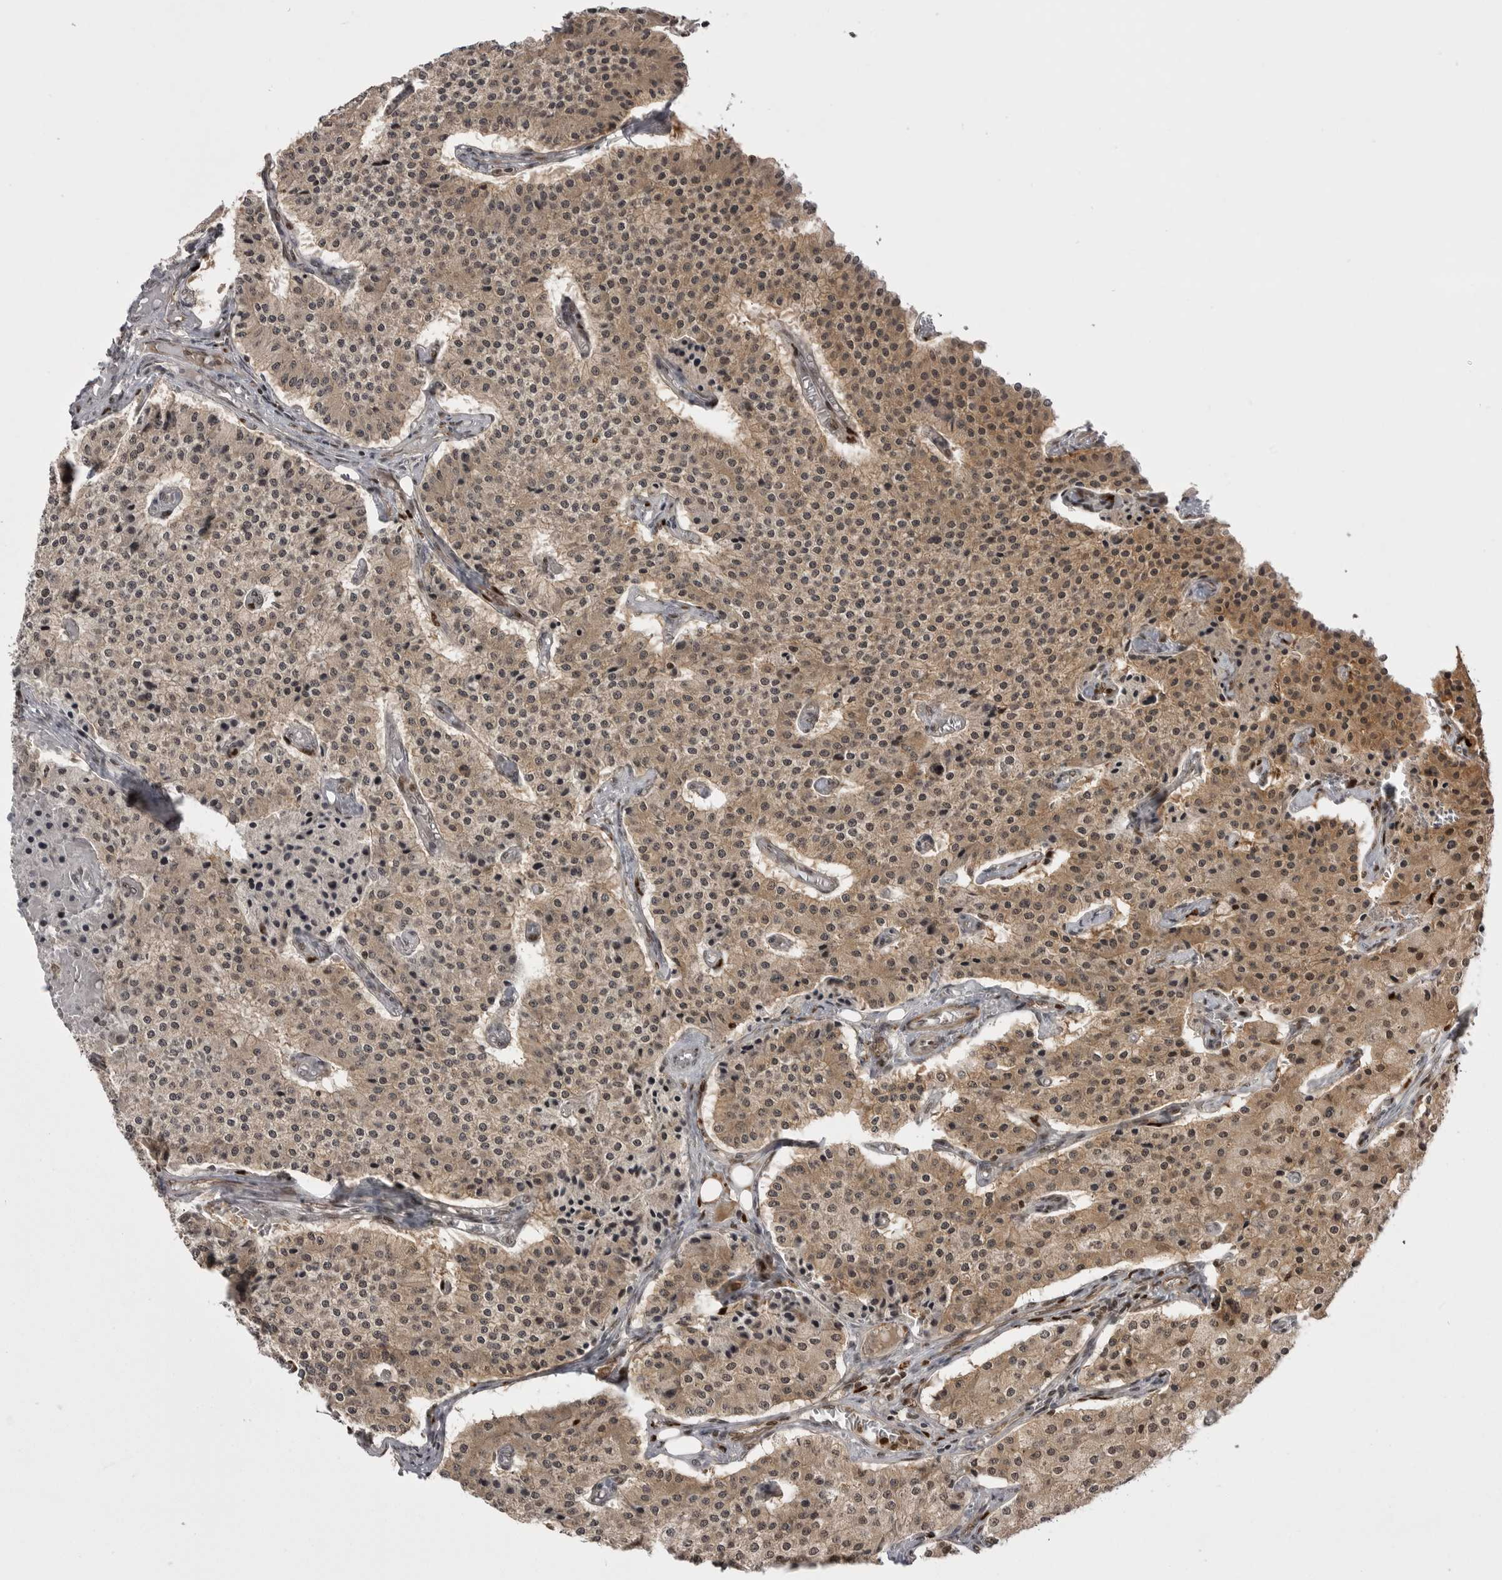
{"staining": {"intensity": "moderate", "quantity": ">75%", "location": "cytoplasmic/membranous,nuclear"}, "tissue": "carcinoid", "cell_type": "Tumor cells", "image_type": "cancer", "snomed": [{"axis": "morphology", "description": "Carcinoid, malignant, NOS"}, {"axis": "topography", "description": "Colon"}], "caption": "Tumor cells exhibit medium levels of moderate cytoplasmic/membranous and nuclear positivity in approximately >75% of cells in malignant carcinoid. Immunohistochemistry (ihc) stains the protein in brown and the nuclei are stained blue.", "gene": "PTK2B", "patient": {"sex": "female", "age": 52}}